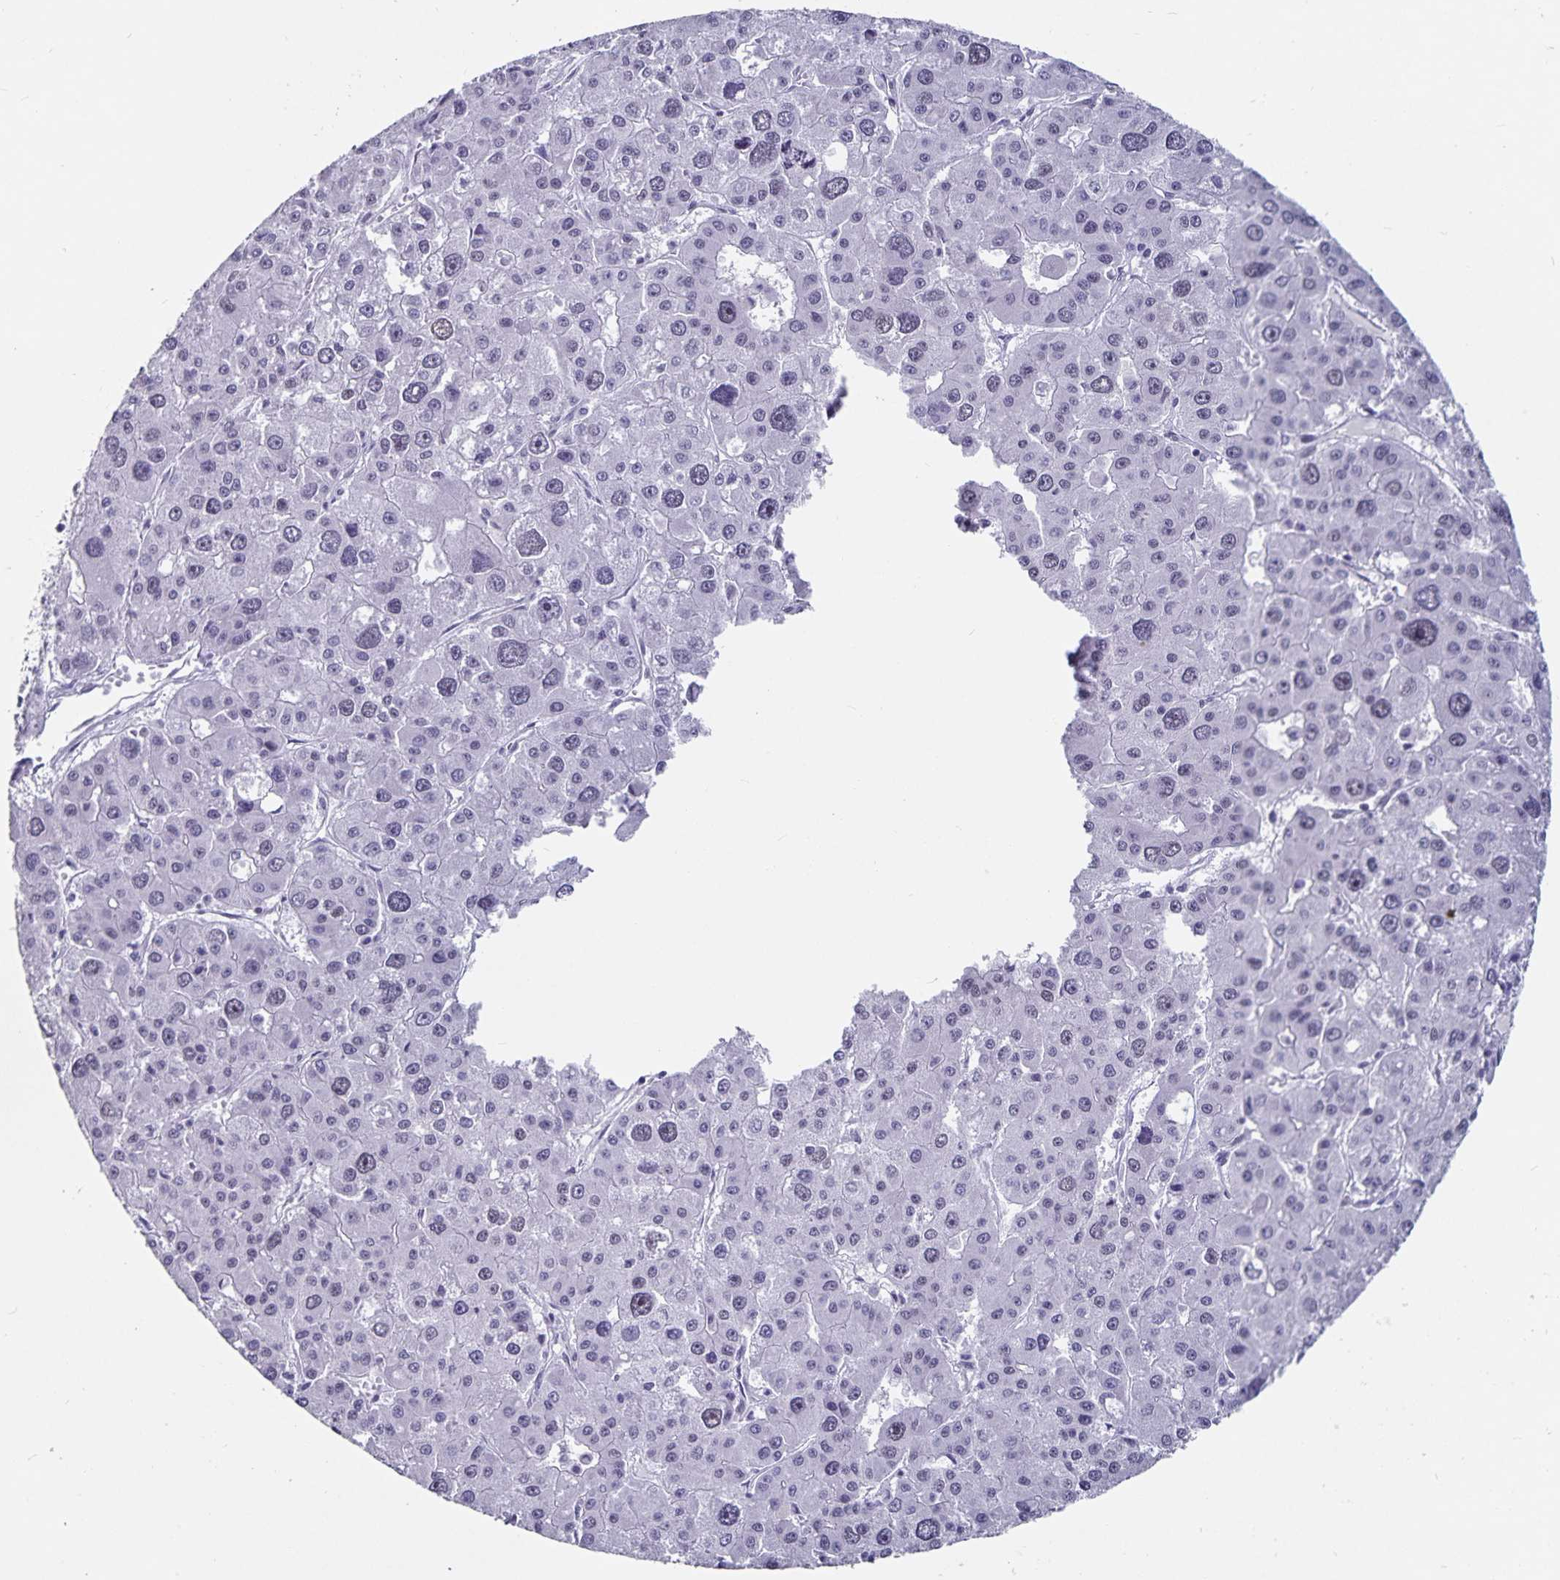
{"staining": {"intensity": "negative", "quantity": "none", "location": "none"}, "tissue": "liver cancer", "cell_type": "Tumor cells", "image_type": "cancer", "snomed": [{"axis": "morphology", "description": "Carcinoma, Hepatocellular, NOS"}, {"axis": "topography", "description": "Liver"}], "caption": "DAB immunohistochemical staining of liver hepatocellular carcinoma reveals no significant staining in tumor cells.", "gene": "PBX2", "patient": {"sex": "male", "age": 73}}